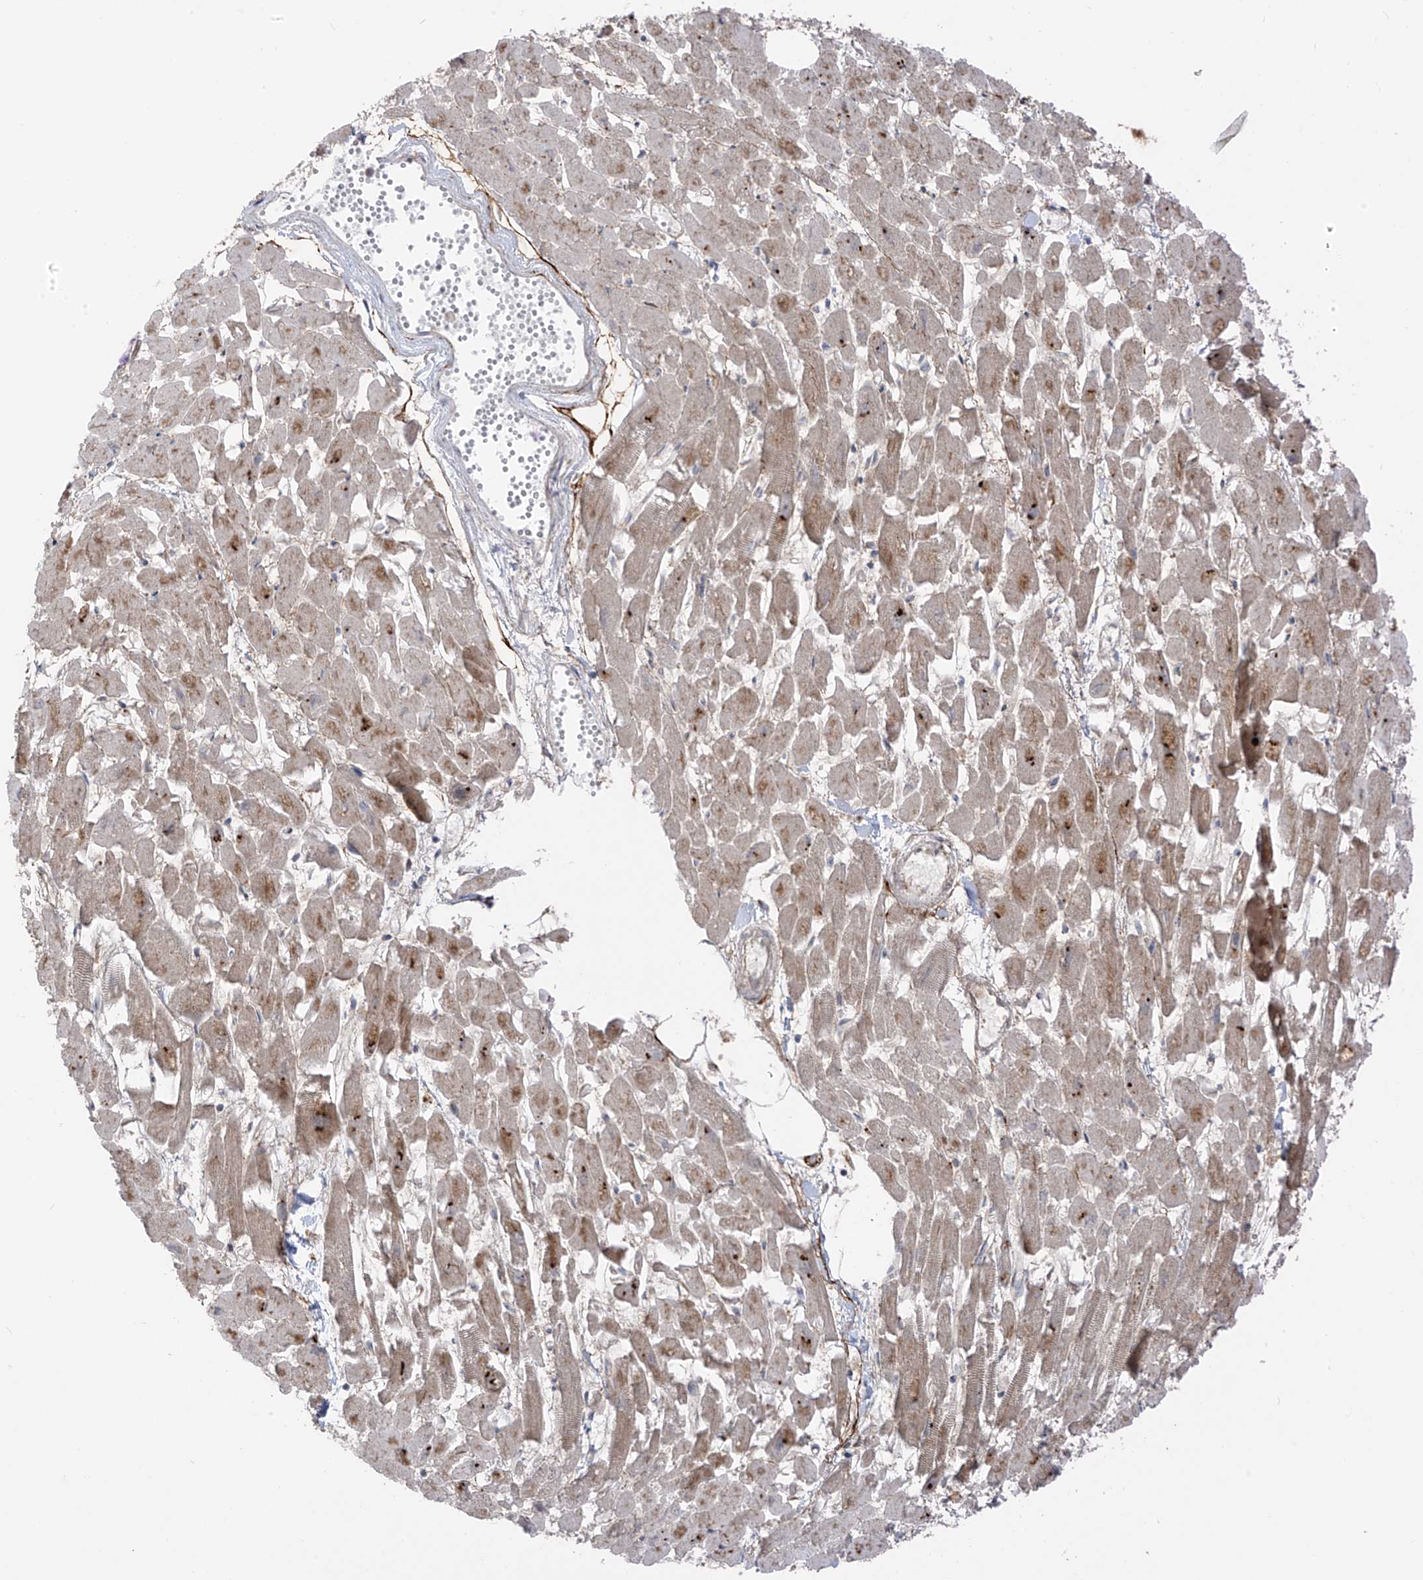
{"staining": {"intensity": "moderate", "quantity": "25%-75%", "location": "cytoplasmic/membranous"}, "tissue": "heart muscle", "cell_type": "Cardiomyocytes", "image_type": "normal", "snomed": [{"axis": "morphology", "description": "Normal tissue, NOS"}, {"axis": "topography", "description": "Heart"}], "caption": "Immunohistochemical staining of benign heart muscle shows medium levels of moderate cytoplasmic/membranous expression in about 25%-75% of cardiomyocytes. (Brightfield microscopy of DAB IHC at high magnification).", "gene": "PDE11A", "patient": {"sex": "female", "age": 64}}